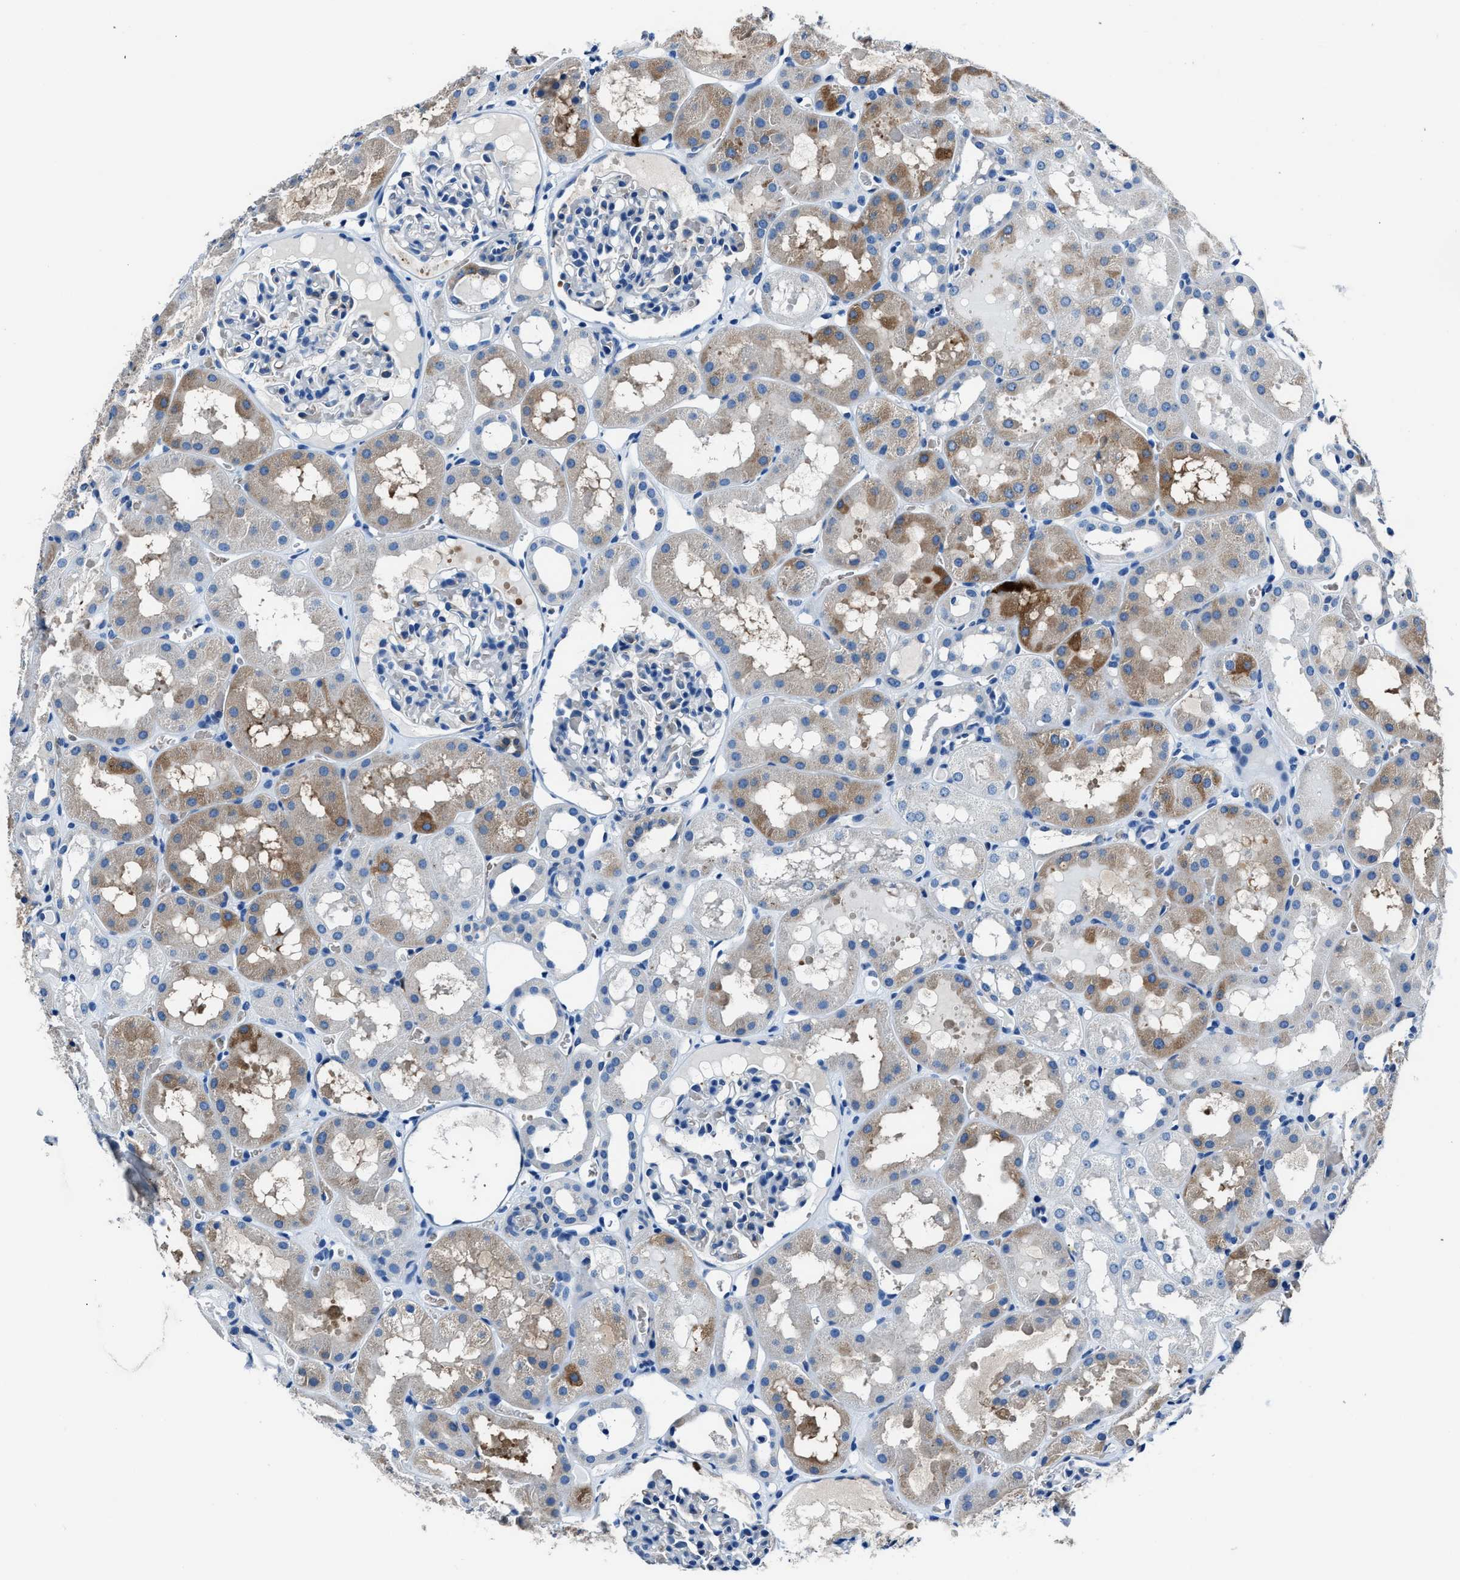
{"staining": {"intensity": "moderate", "quantity": "<25%", "location": "cytoplasmic/membranous"}, "tissue": "kidney", "cell_type": "Cells in glomeruli", "image_type": "normal", "snomed": [{"axis": "morphology", "description": "Normal tissue, NOS"}, {"axis": "topography", "description": "Kidney"}, {"axis": "topography", "description": "Urinary bladder"}], "caption": "Immunohistochemistry (IHC) staining of normal kidney, which displays low levels of moderate cytoplasmic/membranous expression in about <25% of cells in glomeruli indicating moderate cytoplasmic/membranous protein expression. The staining was performed using DAB (3,3'-diaminobenzidine) (brown) for protein detection and nuclei were counterstained in hematoxylin (blue).", "gene": "FTL", "patient": {"sex": "male", "age": 16}}